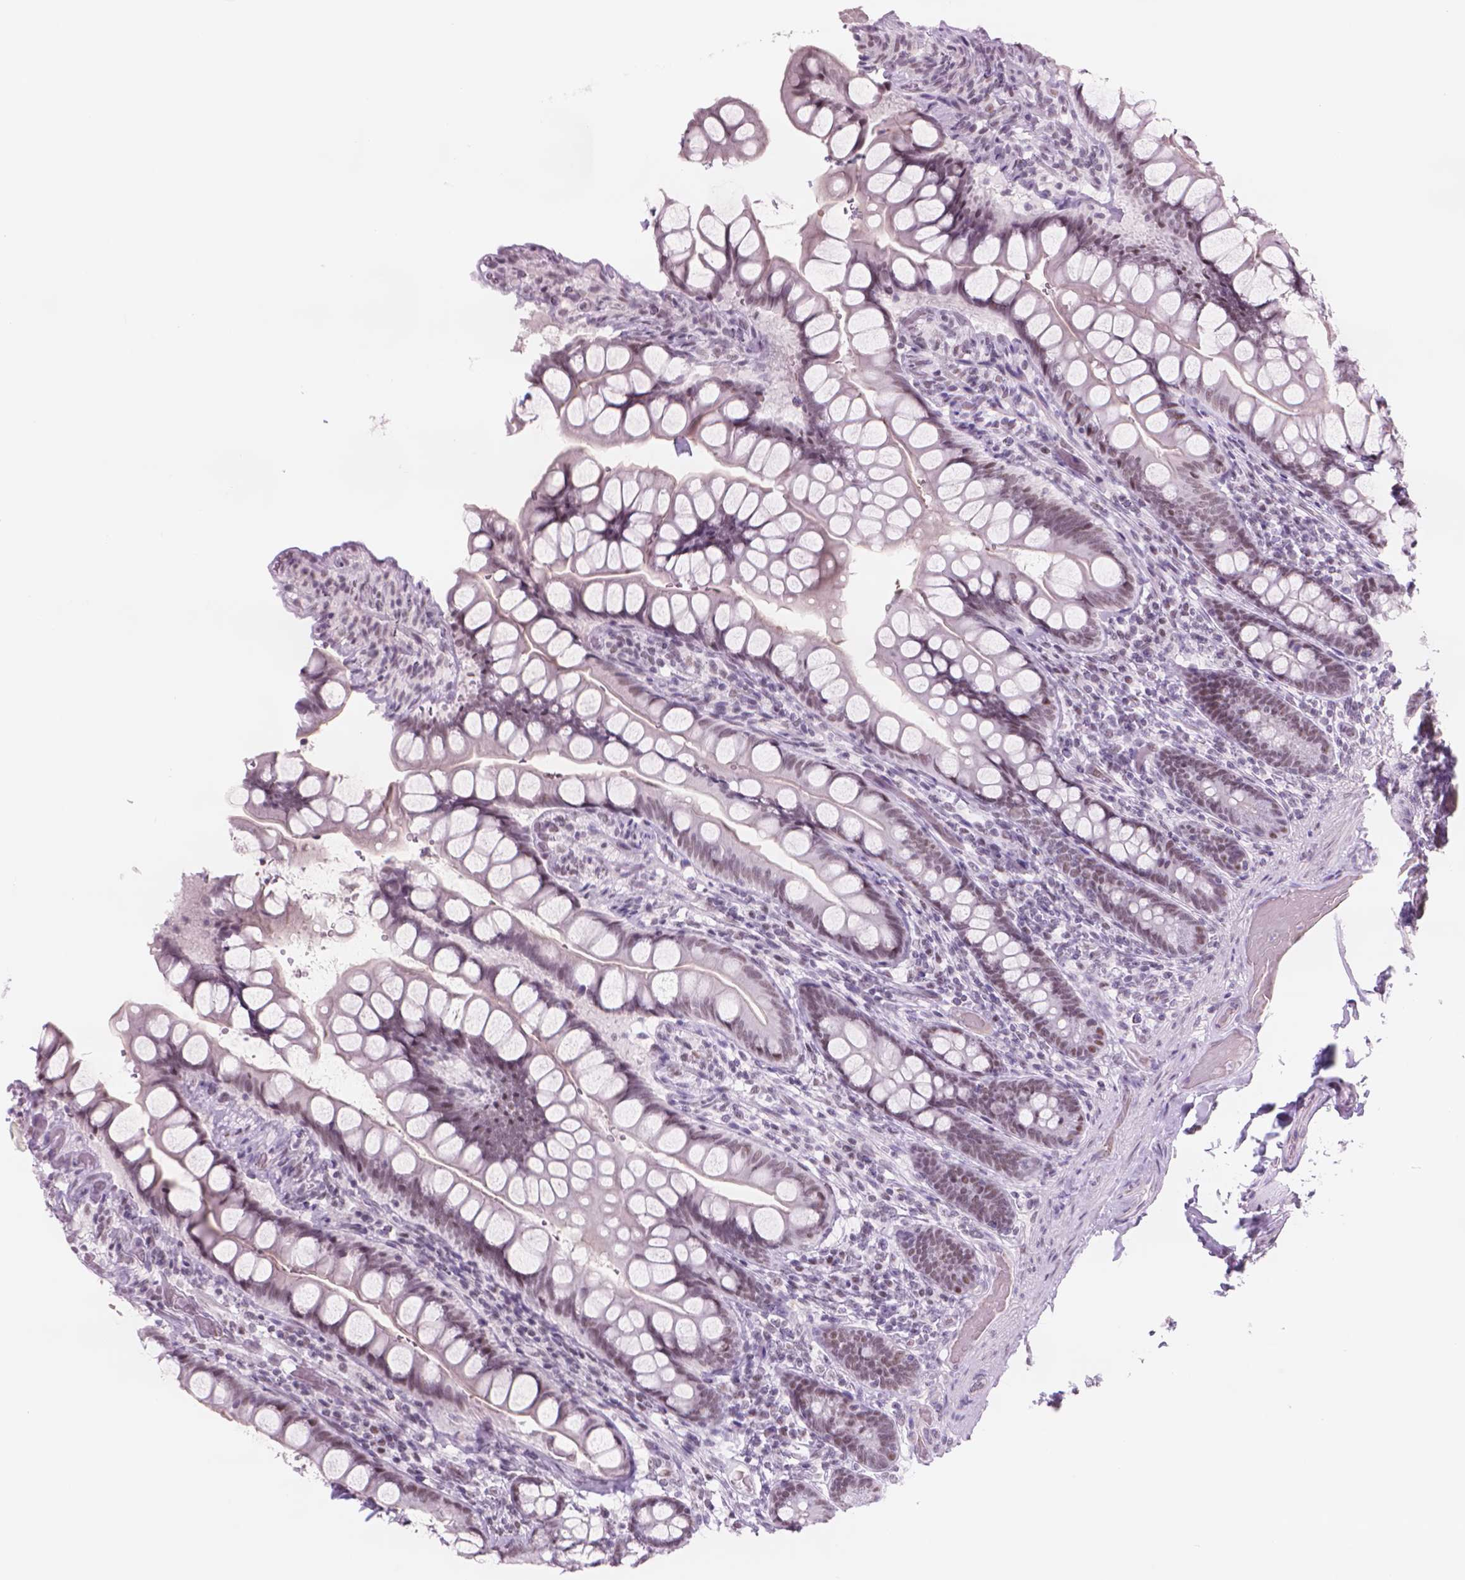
{"staining": {"intensity": "weak", "quantity": "25%-75%", "location": "nuclear"}, "tissue": "small intestine", "cell_type": "Glandular cells", "image_type": "normal", "snomed": [{"axis": "morphology", "description": "Normal tissue, NOS"}, {"axis": "topography", "description": "Small intestine"}], "caption": "Normal small intestine shows weak nuclear expression in about 25%-75% of glandular cells, visualized by immunohistochemistry.", "gene": "POLR3D", "patient": {"sex": "male", "age": 70}}